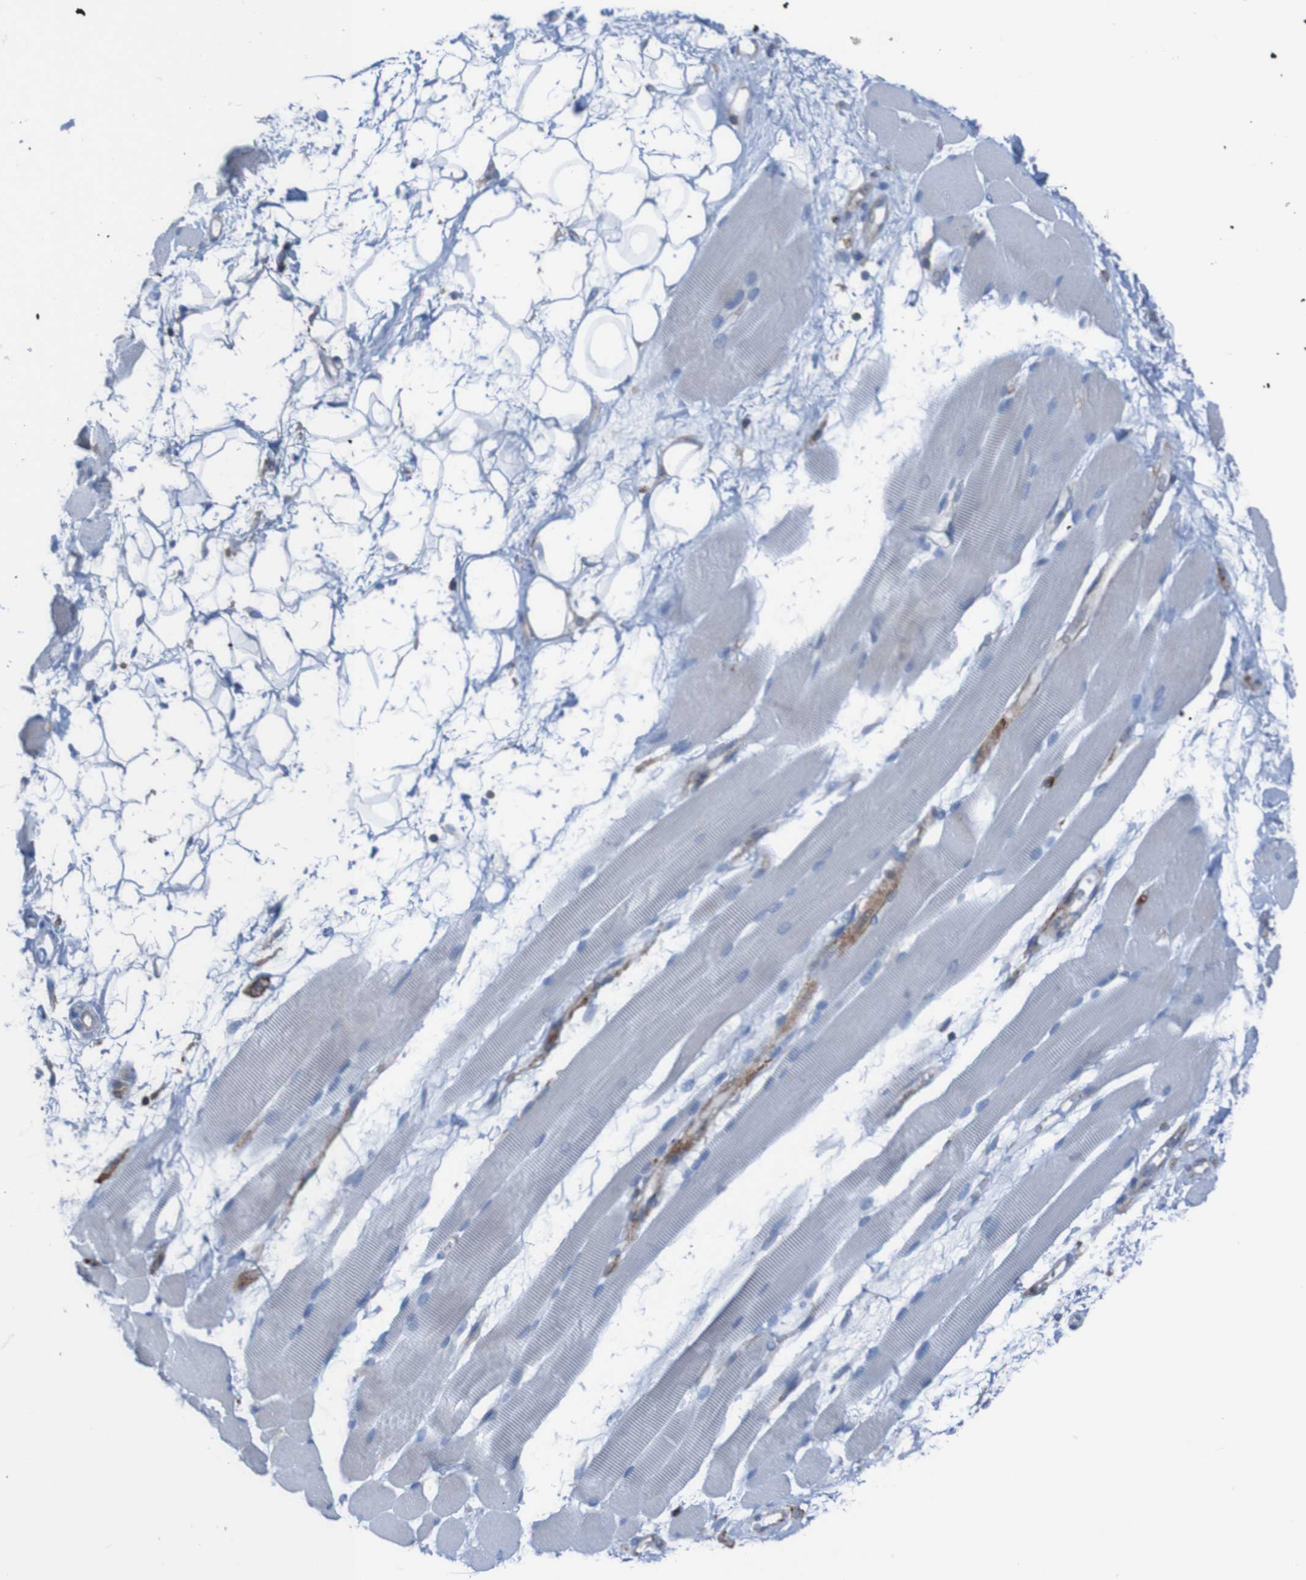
{"staining": {"intensity": "negative", "quantity": "none", "location": "none"}, "tissue": "skeletal muscle", "cell_type": "Myocytes", "image_type": "normal", "snomed": [{"axis": "morphology", "description": "Normal tissue, NOS"}, {"axis": "topography", "description": "Skeletal muscle"}, {"axis": "topography", "description": "Peripheral nerve tissue"}], "caption": "Immunohistochemistry (IHC) histopathology image of normal skeletal muscle: skeletal muscle stained with DAB (3,3'-diaminobenzidine) displays no significant protein staining in myocytes. Brightfield microscopy of IHC stained with DAB (3,3'-diaminobenzidine) (brown) and hematoxylin (blue), captured at high magnification.", "gene": "RNF182", "patient": {"sex": "female", "age": 84}}